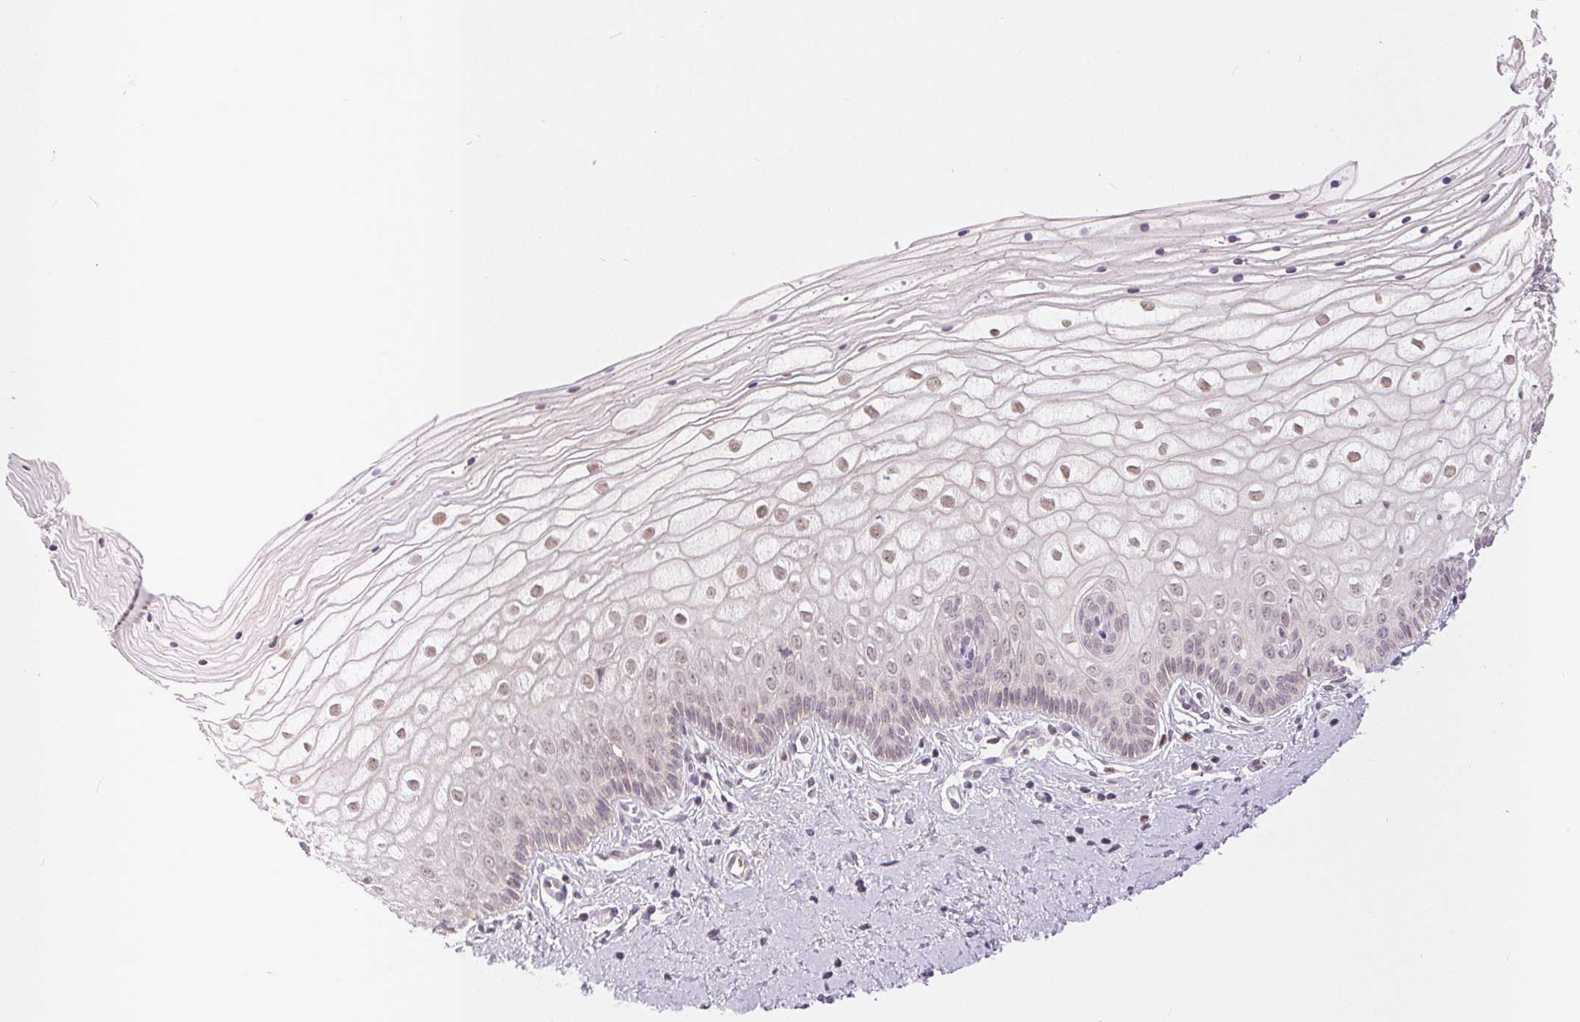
{"staining": {"intensity": "weak", "quantity": "25%-75%", "location": "nuclear"}, "tissue": "vagina", "cell_type": "Squamous epithelial cells", "image_type": "normal", "snomed": [{"axis": "morphology", "description": "Normal tissue, NOS"}, {"axis": "topography", "description": "Vagina"}], "caption": "Protein staining by immunohistochemistry displays weak nuclear expression in approximately 25%-75% of squamous epithelial cells in normal vagina.", "gene": "POU2F2", "patient": {"sex": "female", "age": 39}}